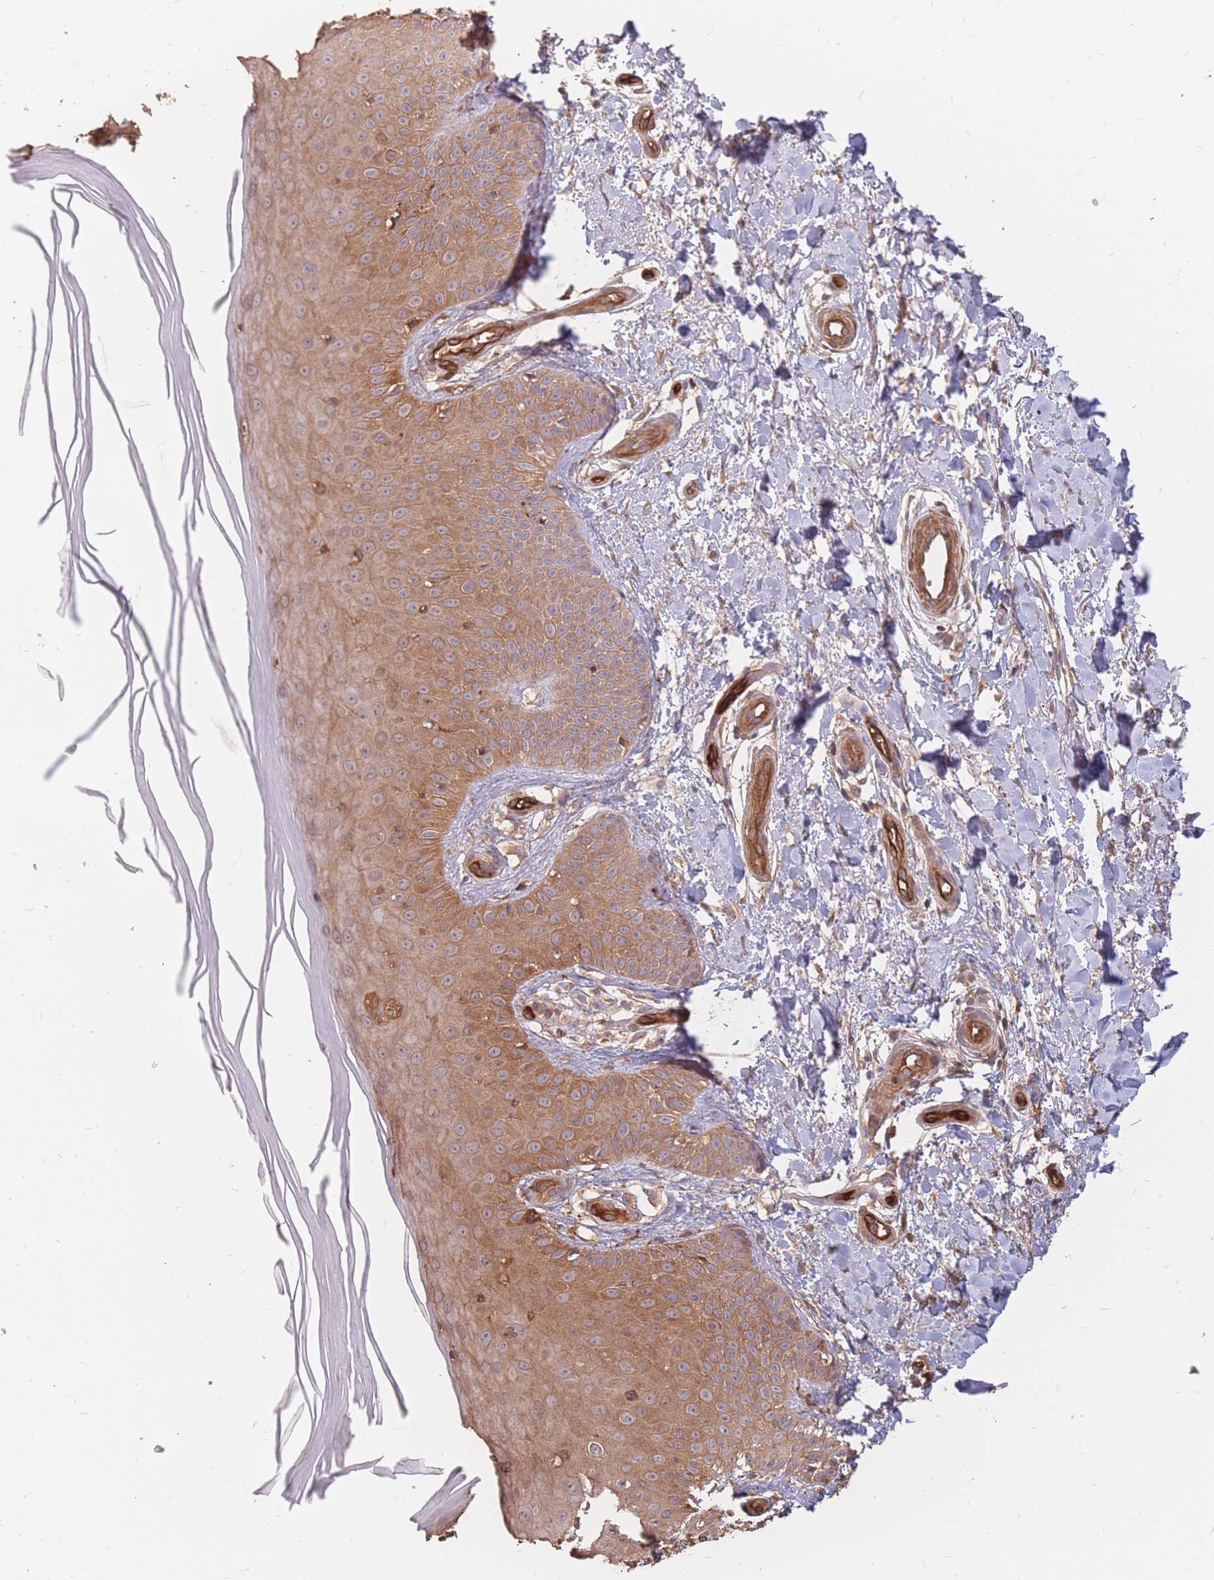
{"staining": {"intensity": "moderate", "quantity": ">75%", "location": "cytoplasmic/membranous"}, "tissue": "skin", "cell_type": "Fibroblasts", "image_type": "normal", "snomed": [{"axis": "morphology", "description": "Normal tissue, NOS"}, {"axis": "topography", "description": "Skin"}], "caption": "The image displays a brown stain indicating the presence of a protein in the cytoplasmic/membranous of fibroblasts in skin.", "gene": "PLS3", "patient": {"sex": "male", "age": 81}}